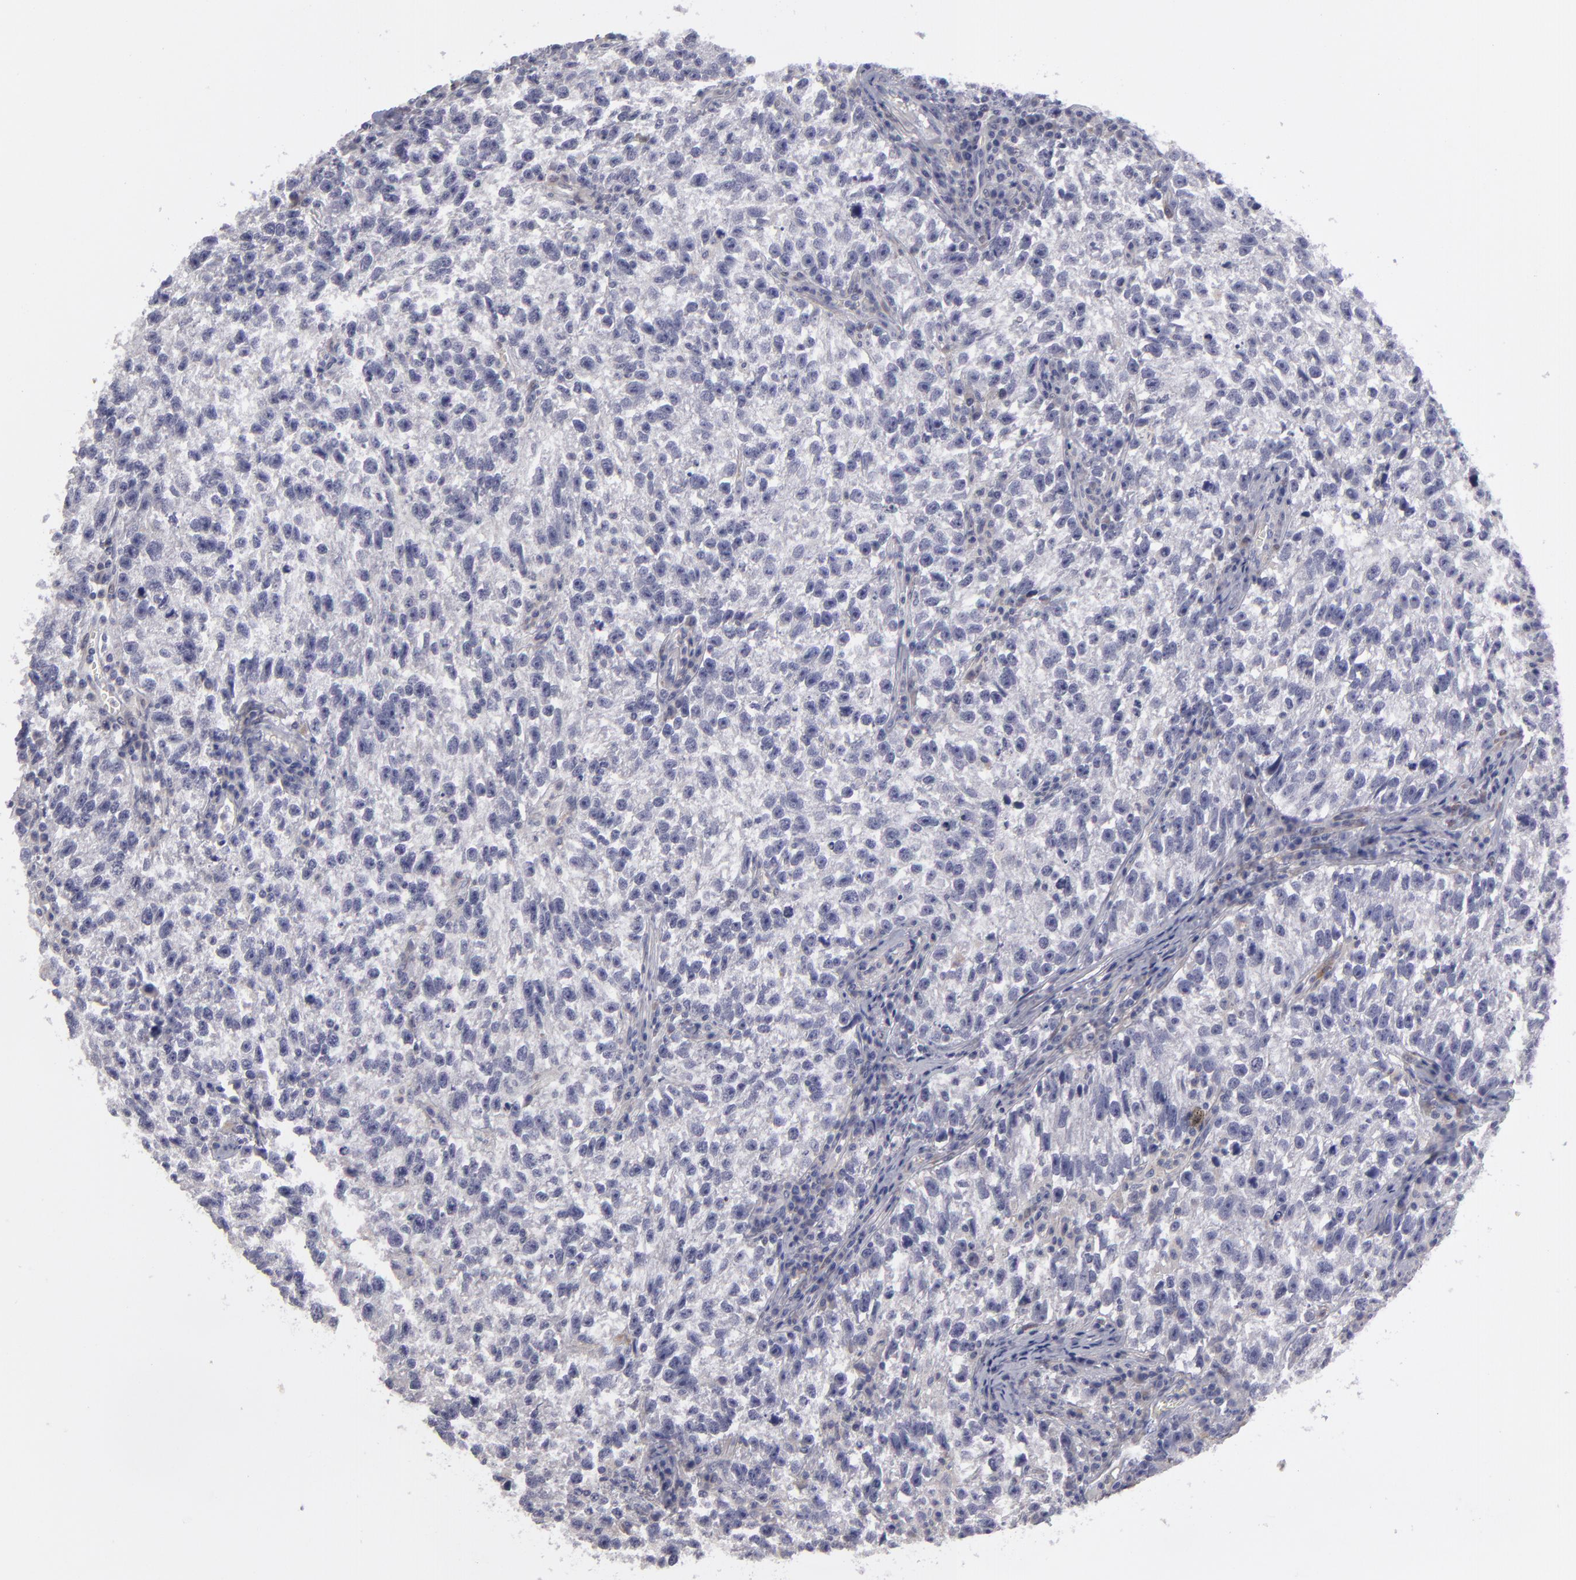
{"staining": {"intensity": "negative", "quantity": "none", "location": "none"}, "tissue": "testis cancer", "cell_type": "Tumor cells", "image_type": "cancer", "snomed": [{"axis": "morphology", "description": "Seminoma, NOS"}, {"axis": "topography", "description": "Testis"}], "caption": "The image exhibits no staining of tumor cells in testis cancer. (Immunohistochemistry (ihc), brightfield microscopy, high magnification).", "gene": "EFS", "patient": {"sex": "male", "age": 38}}